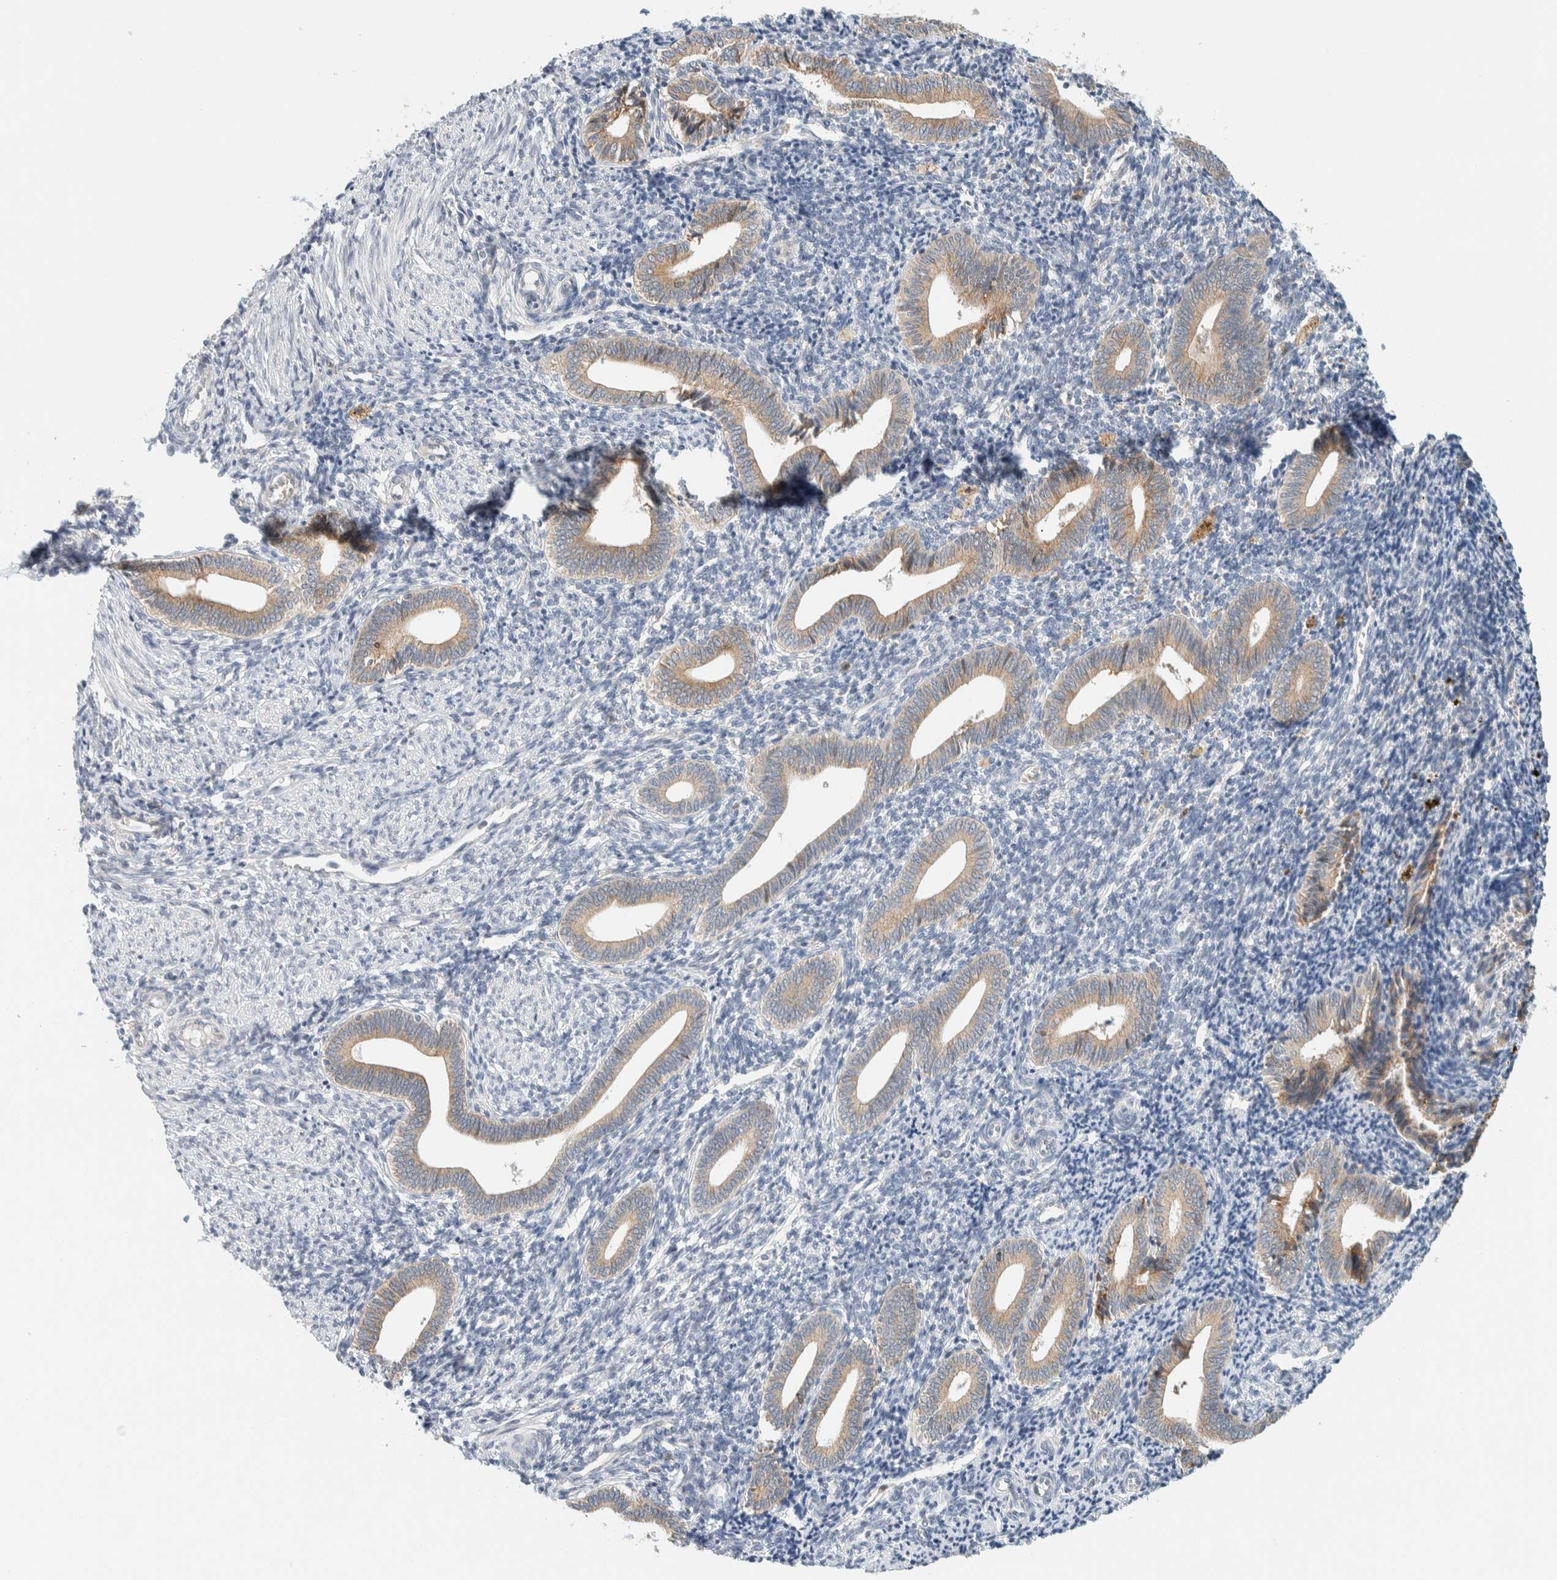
{"staining": {"intensity": "negative", "quantity": "none", "location": "none"}, "tissue": "endometrium", "cell_type": "Cells in endometrial stroma", "image_type": "normal", "snomed": [{"axis": "morphology", "description": "Normal tissue, NOS"}, {"axis": "topography", "description": "Uterus"}, {"axis": "topography", "description": "Endometrium"}], "caption": "The IHC photomicrograph has no significant staining in cells in endometrial stroma of endometrium. (Stains: DAB IHC with hematoxylin counter stain, Microscopy: brightfield microscopy at high magnification).", "gene": "SUMF2", "patient": {"sex": "female", "age": 33}}